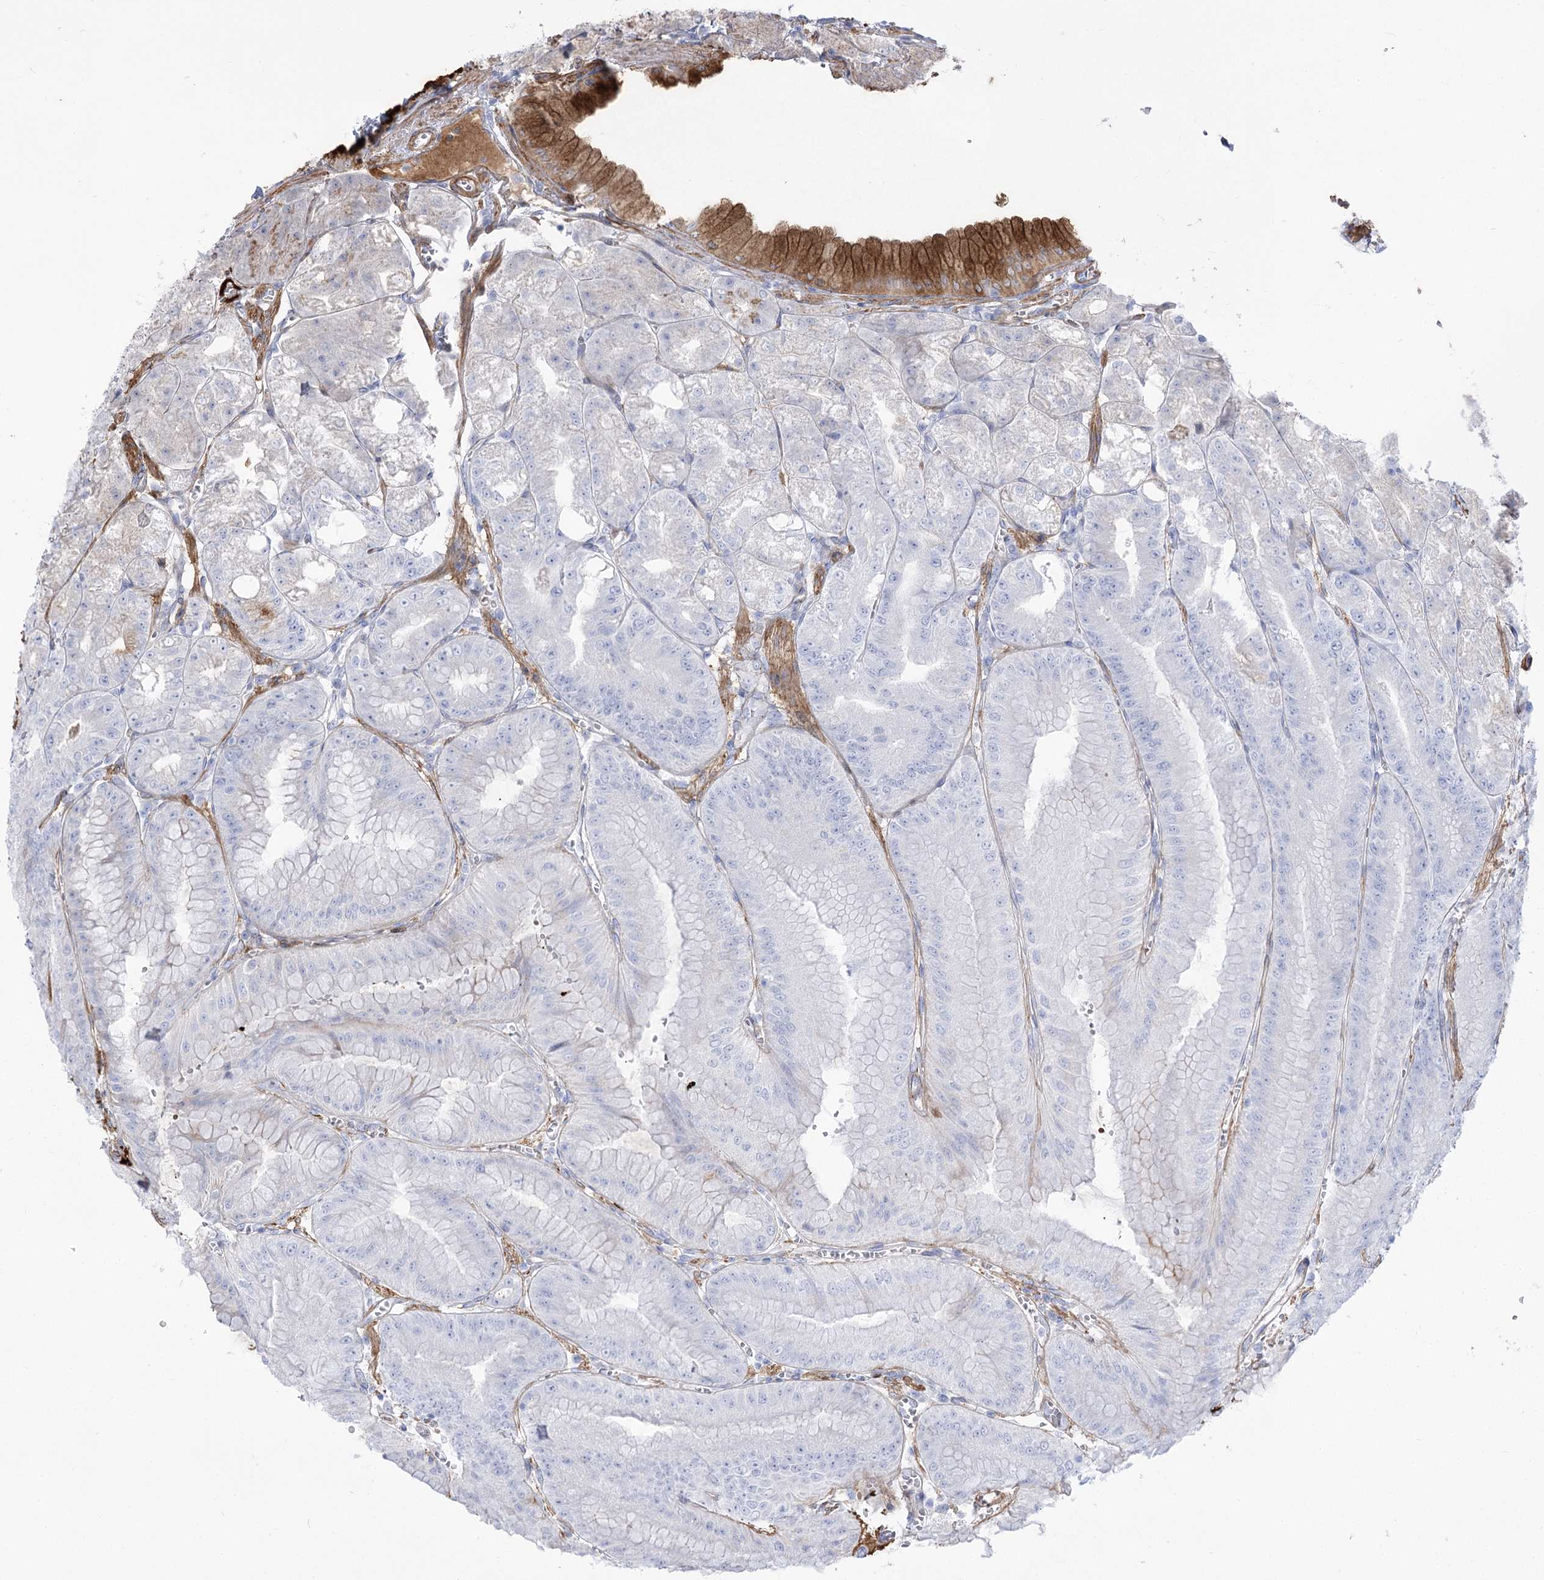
{"staining": {"intensity": "moderate", "quantity": "<25%", "location": "cytoplasmic/membranous"}, "tissue": "stomach", "cell_type": "Glandular cells", "image_type": "normal", "snomed": [{"axis": "morphology", "description": "Normal tissue, NOS"}, {"axis": "topography", "description": "Stomach, upper"}, {"axis": "topography", "description": "Stomach, lower"}], "caption": "Unremarkable stomach demonstrates moderate cytoplasmic/membranous positivity in approximately <25% of glandular cells (DAB (3,3'-diaminobenzidine) = brown stain, brightfield microscopy at high magnification)..", "gene": "ANKRD23", "patient": {"sex": "male", "age": 71}}